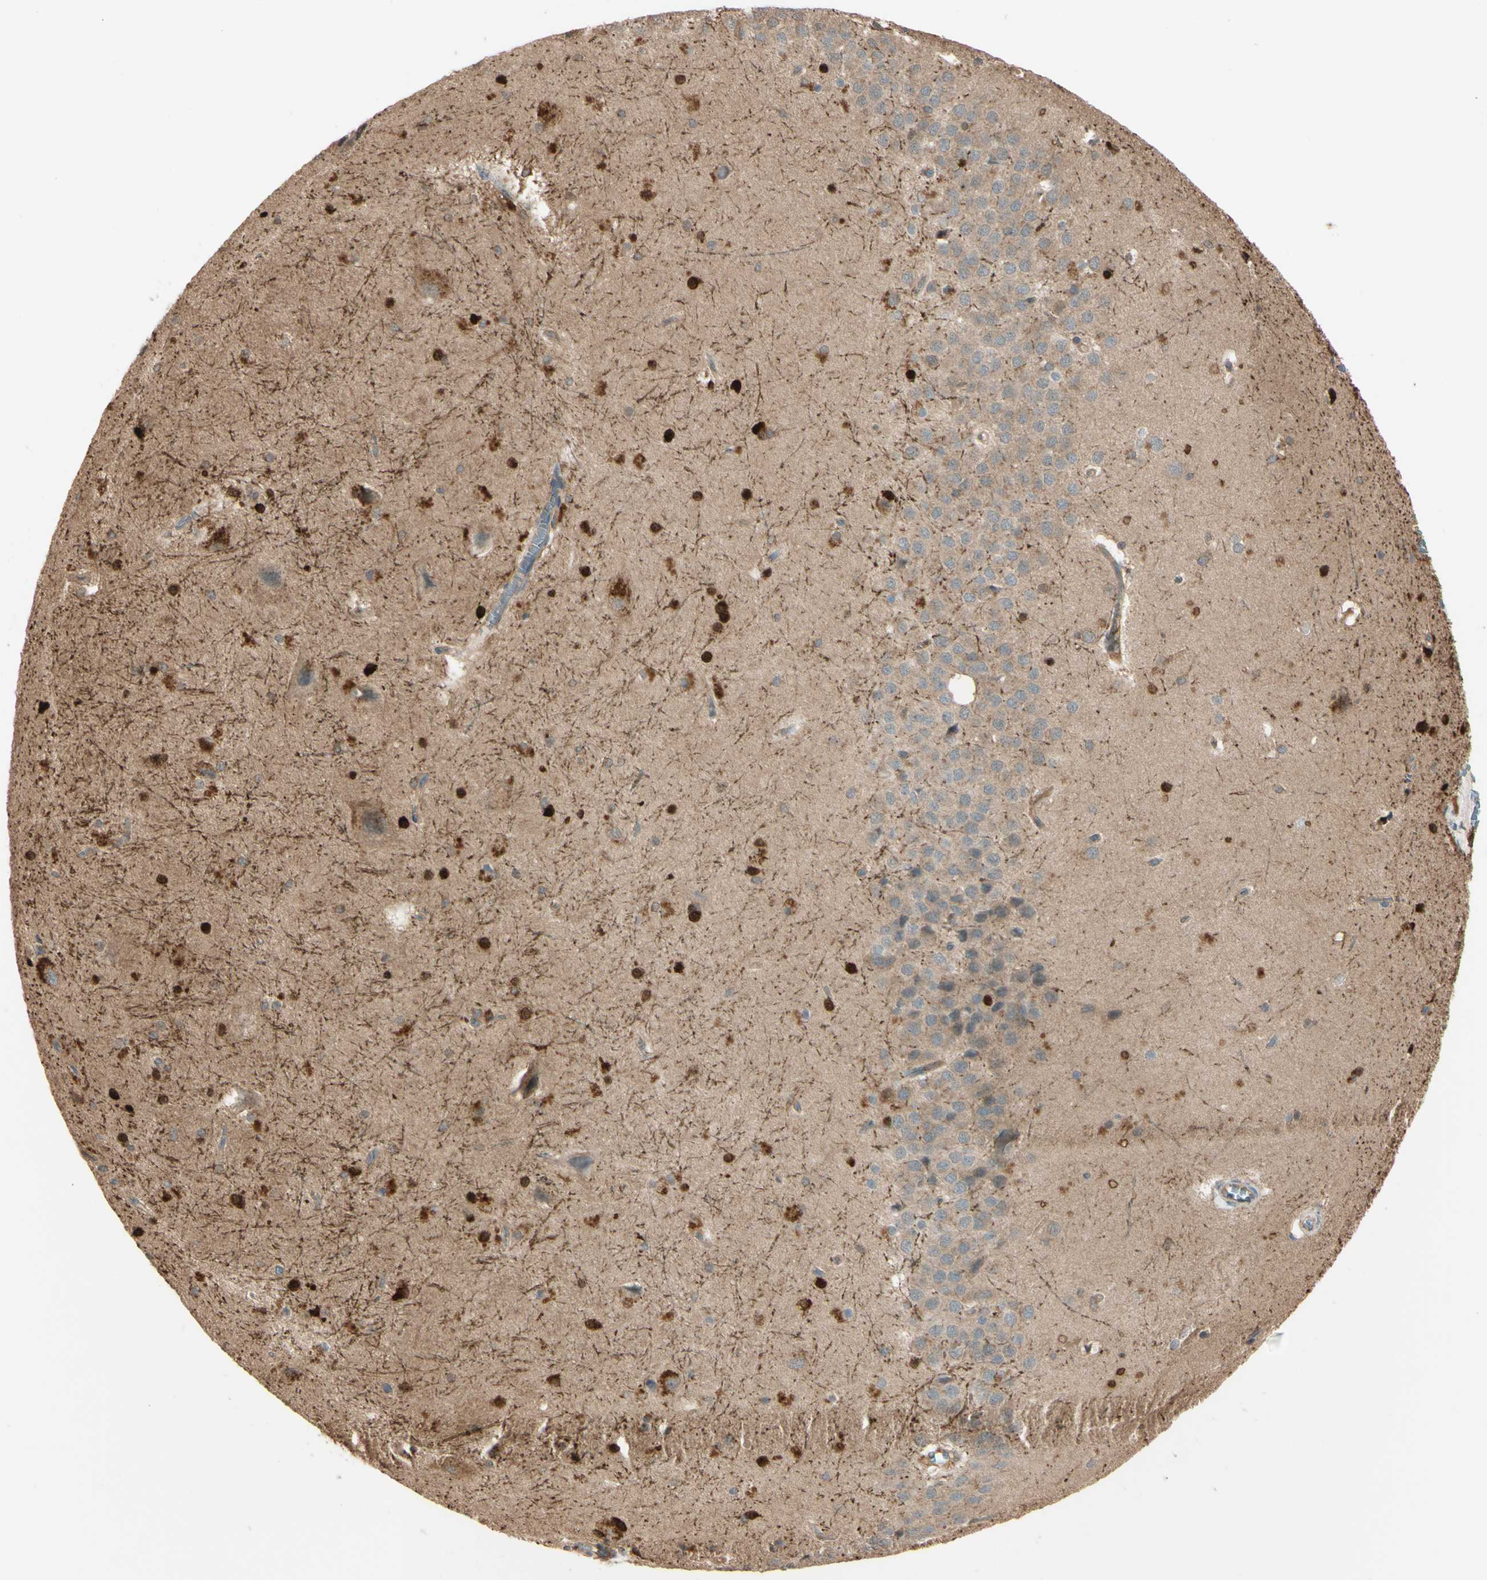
{"staining": {"intensity": "strong", "quantity": ">75%", "location": "cytoplasmic/membranous,nuclear"}, "tissue": "hippocampus", "cell_type": "Glial cells", "image_type": "normal", "snomed": [{"axis": "morphology", "description": "Normal tissue, NOS"}, {"axis": "topography", "description": "Hippocampus"}], "caption": "DAB (3,3'-diaminobenzidine) immunohistochemical staining of benign human hippocampus reveals strong cytoplasmic/membranous,nuclear protein staining in about >75% of glial cells. (DAB (3,3'-diaminobenzidine) IHC with brightfield microscopy, high magnification).", "gene": "PTPN12", "patient": {"sex": "female", "age": 19}}